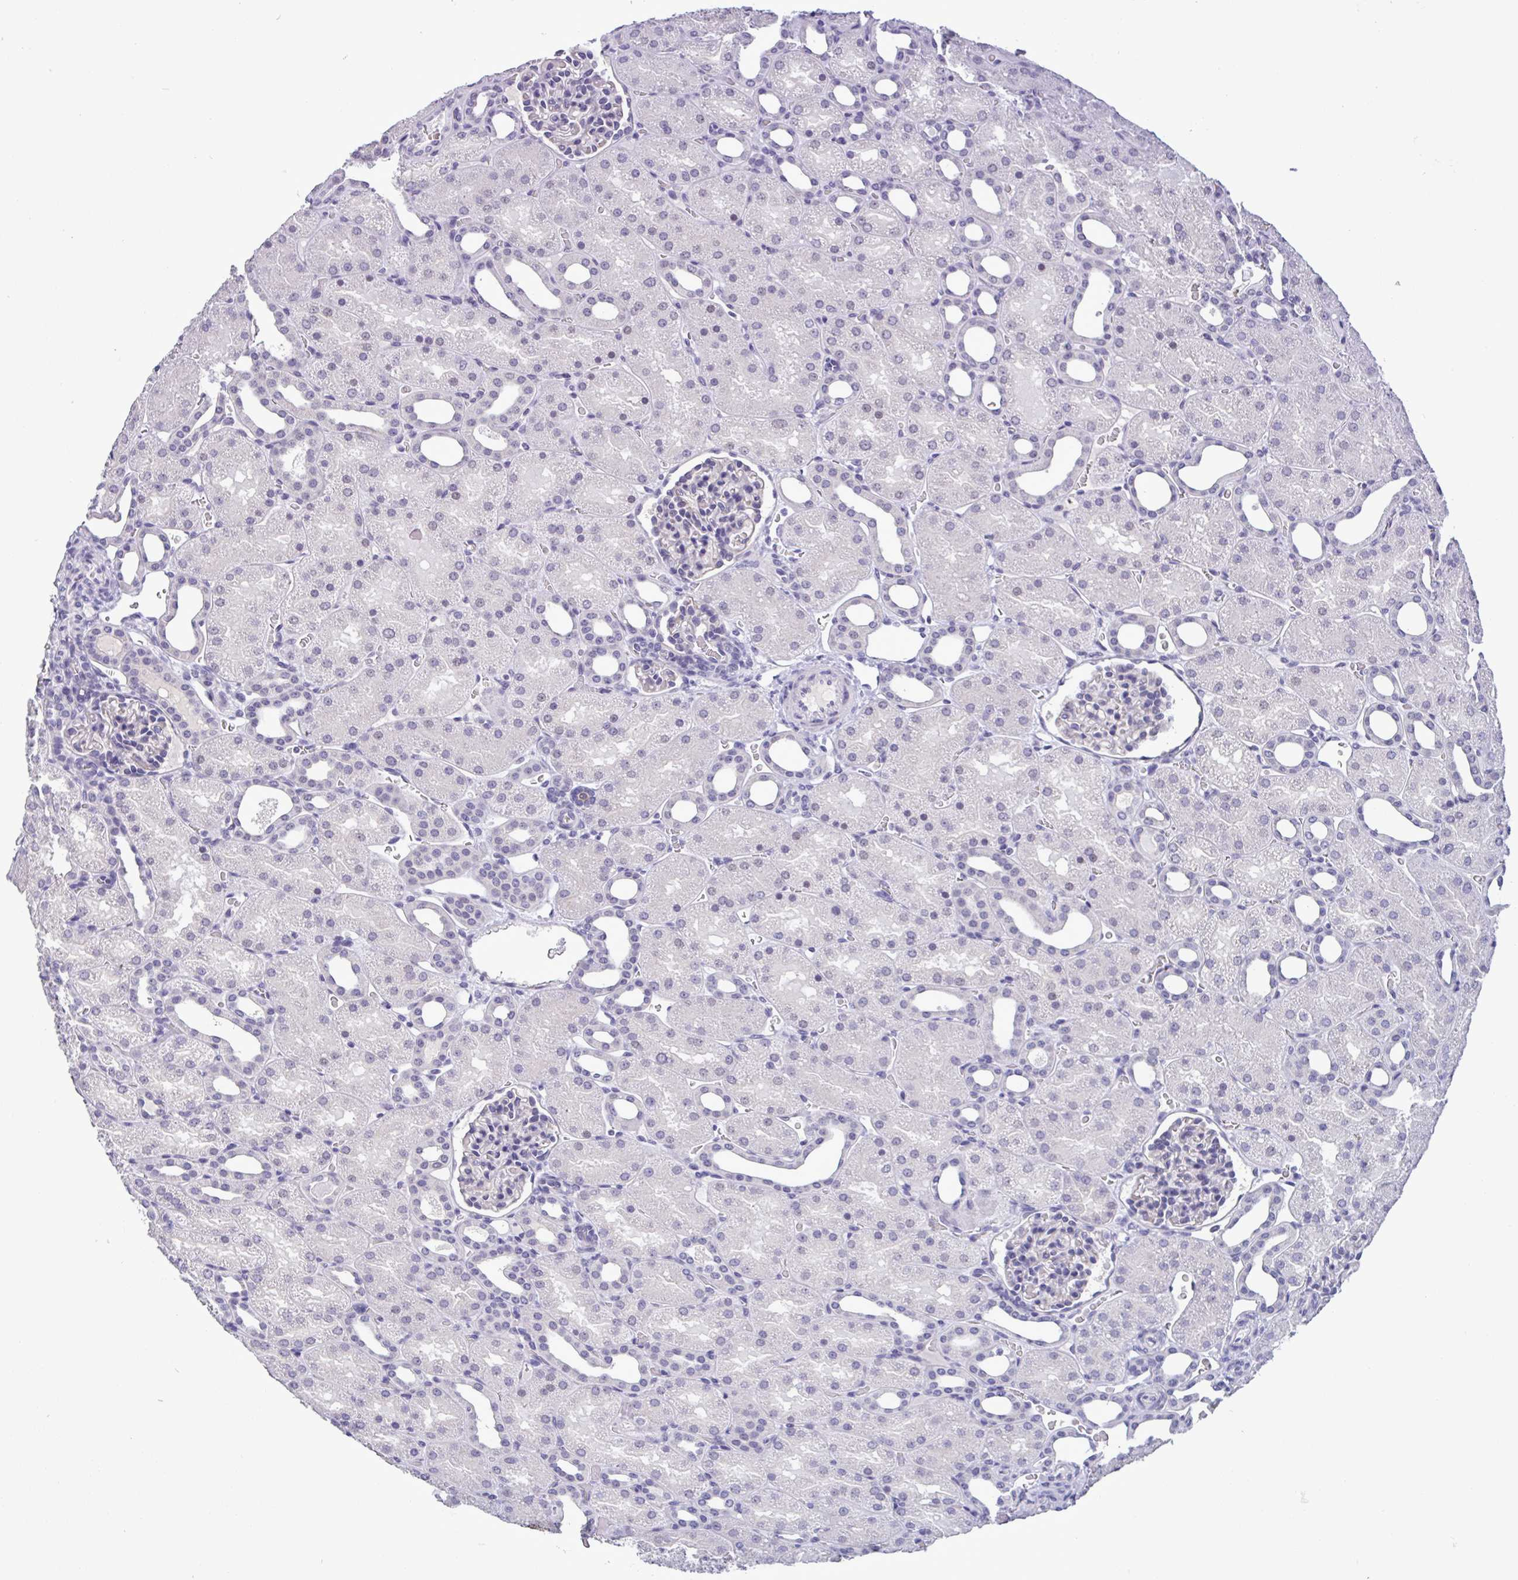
{"staining": {"intensity": "negative", "quantity": "none", "location": "none"}, "tissue": "kidney", "cell_type": "Cells in glomeruli", "image_type": "normal", "snomed": [{"axis": "morphology", "description": "Normal tissue, NOS"}, {"axis": "topography", "description": "Kidney"}], "caption": "This is an IHC histopathology image of benign human kidney. There is no staining in cells in glomeruli.", "gene": "YBX2", "patient": {"sex": "male", "age": 2}}